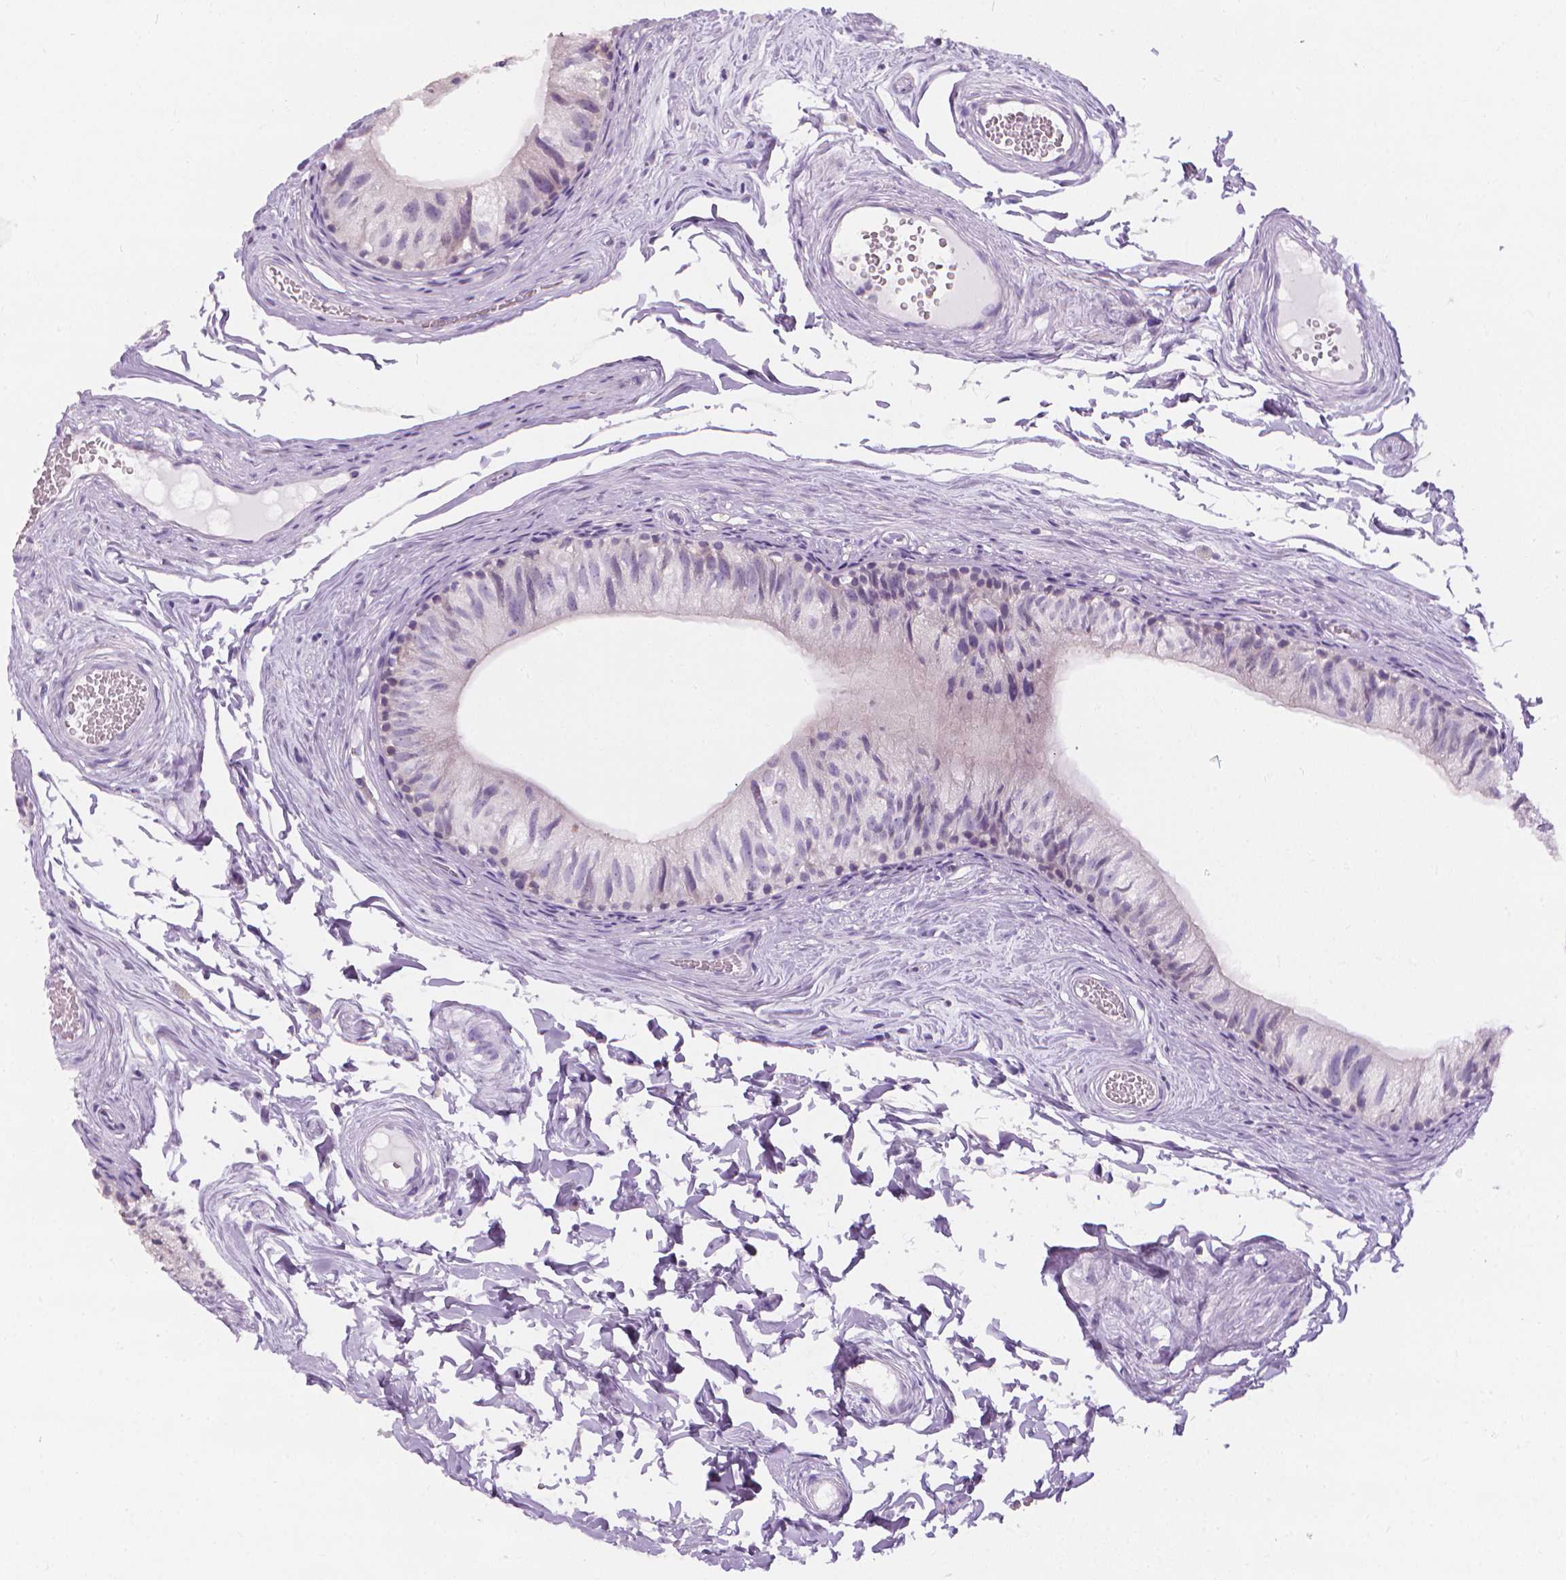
{"staining": {"intensity": "negative", "quantity": "none", "location": "none"}, "tissue": "epididymis", "cell_type": "Glandular cells", "image_type": "normal", "snomed": [{"axis": "morphology", "description": "Normal tissue, NOS"}, {"axis": "topography", "description": "Epididymis"}], "caption": "This is a micrograph of IHC staining of unremarkable epididymis, which shows no expression in glandular cells. Nuclei are stained in blue.", "gene": "DCAF8L1", "patient": {"sex": "male", "age": 45}}